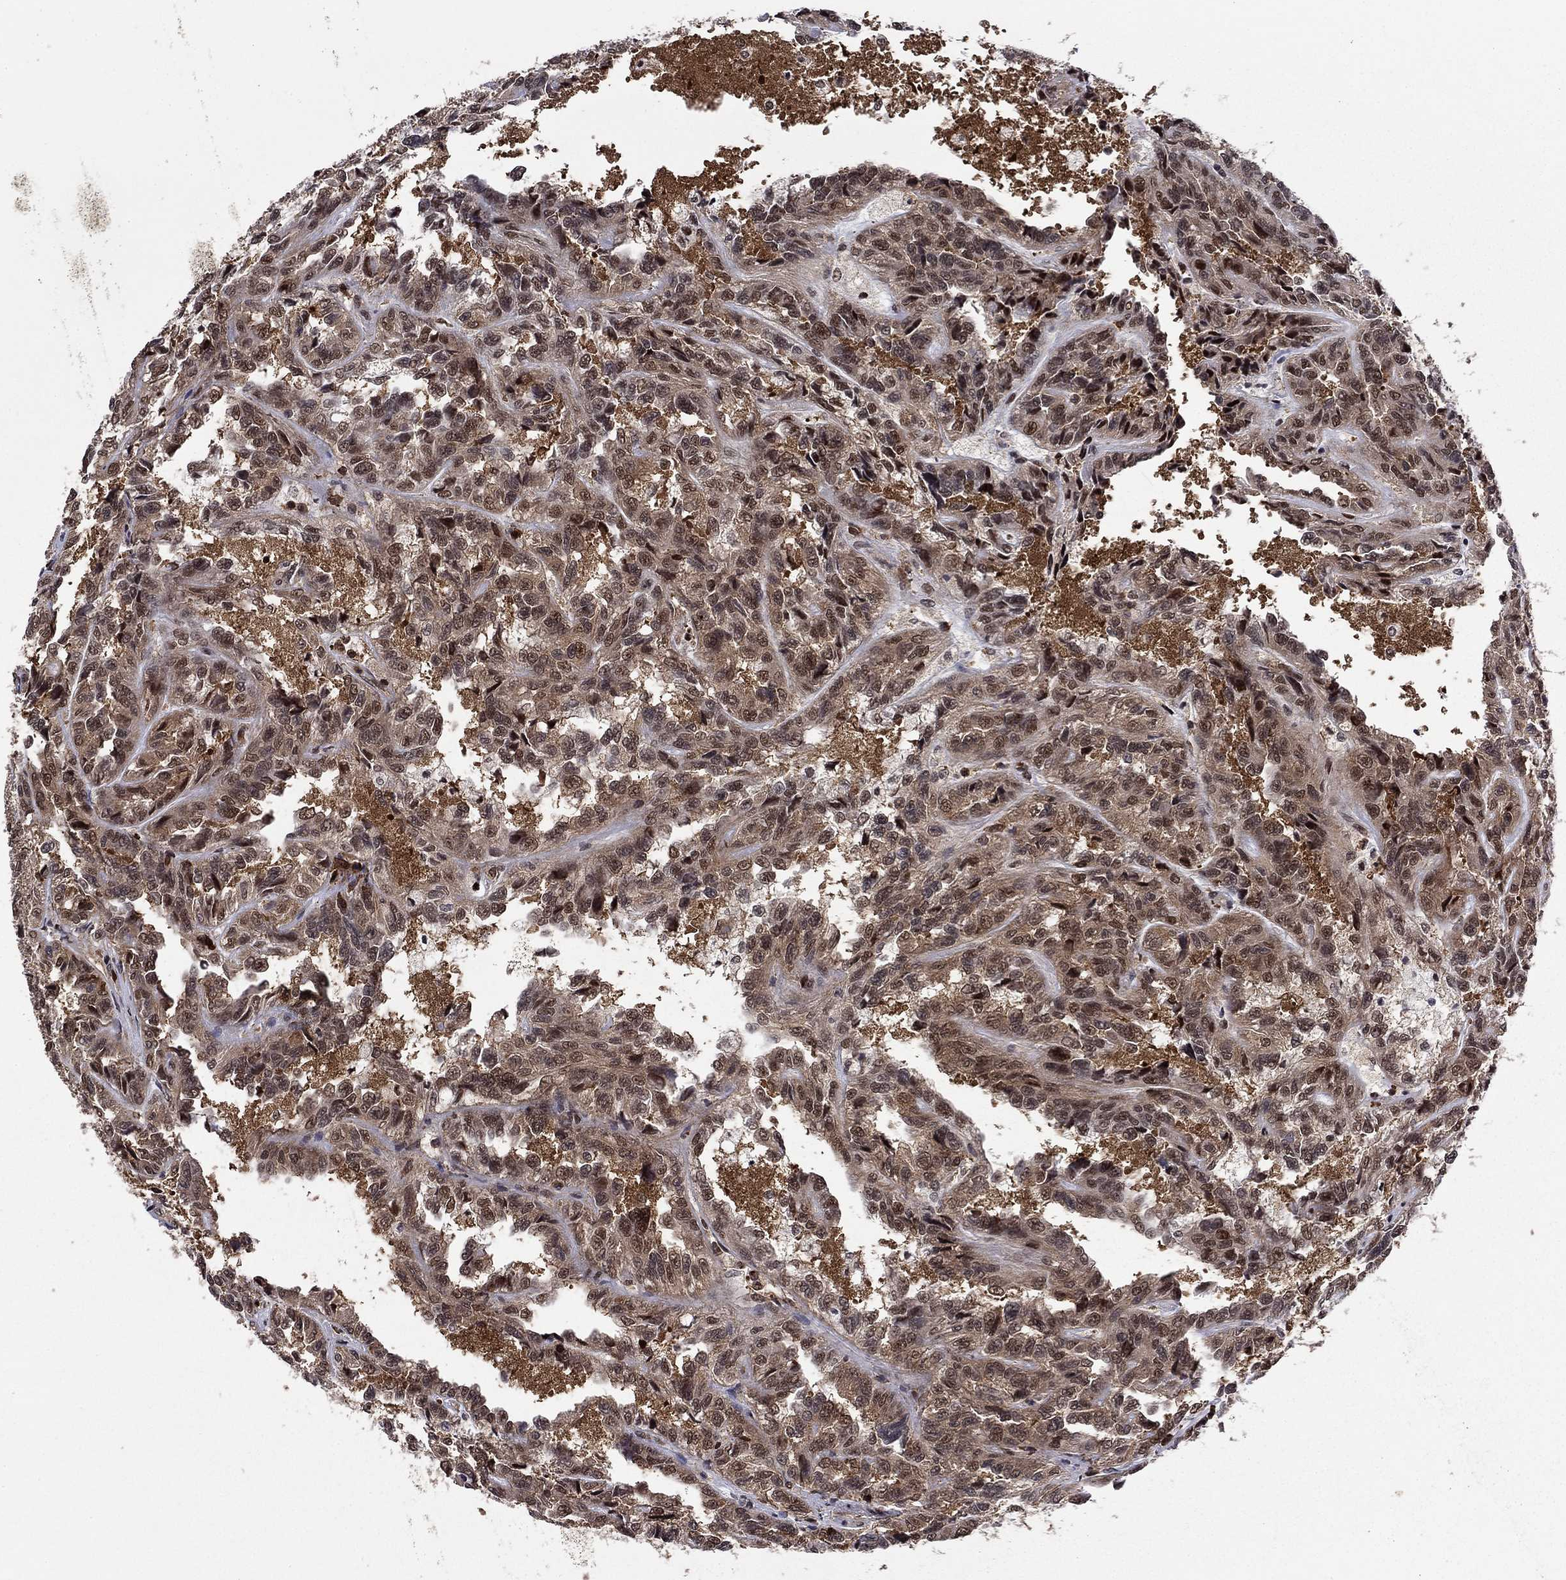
{"staining": {"intensity": "moderate", "quantity": "<25%", "location": "nuclear"}, "tissue": "renal cancer", "cell_type": "Tumor cells", "image_type": "cancer", "snomed": [{"axis": "morphology", "description": "Adenocarcinoma, NOS"}, {"axis": "topography", "description": "Kidney"}], "caption": "There is low levels of moderate nuclear staining in tumor cells of adenocarcinoma (renal), as demonstrated by immunohistochemical staining (brown color).", "gene": "PSMD2", "patient": {"sex": "male", "age": 79}}